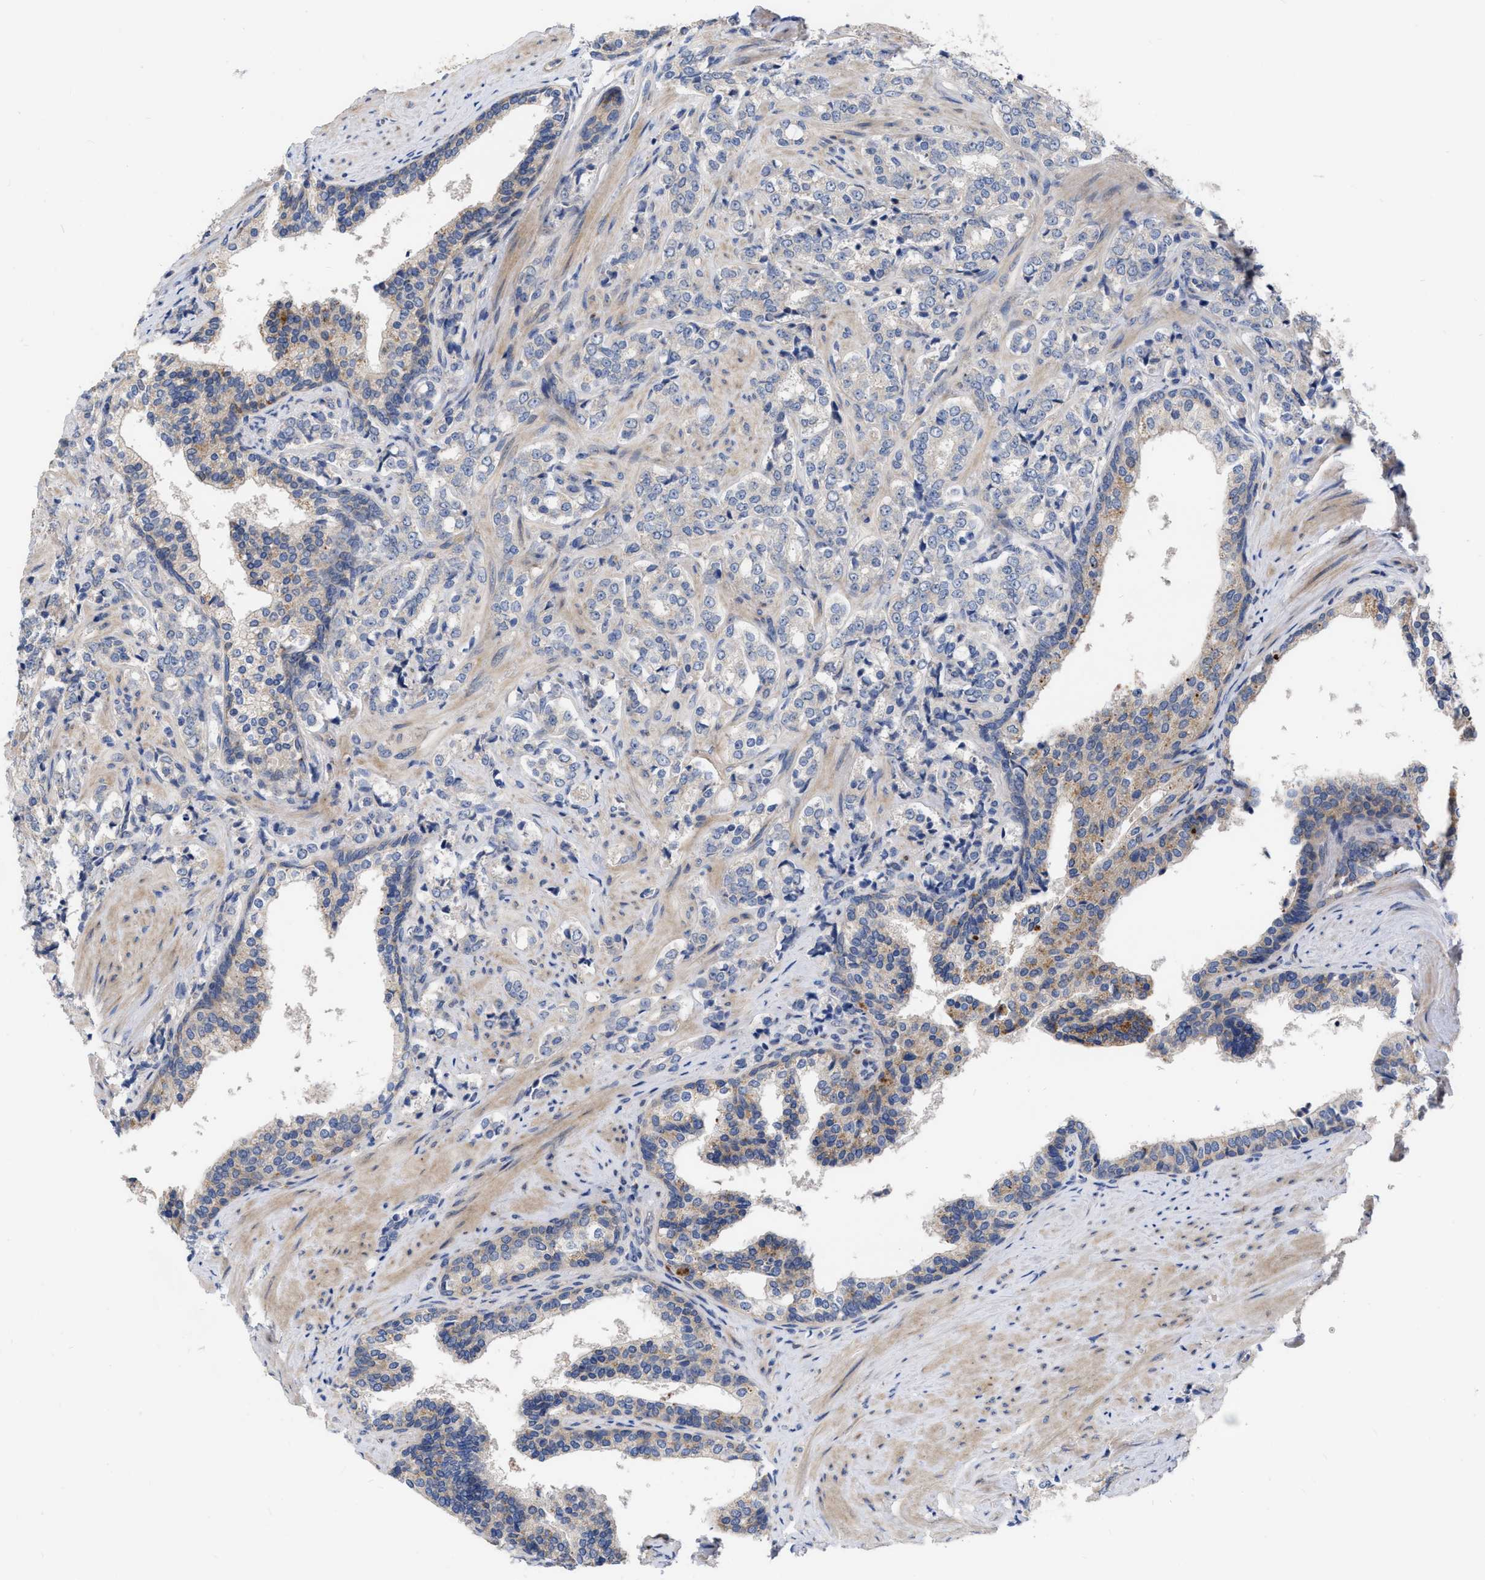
{"staining": {"intensity": "negative", "quantity": "none", "location": "none"}, "tissue": "prostate cancer", "cell_type": "Tumor cells", "image_type": "cancer", "snomed": [{"axis": "morphology", "description": "Adenocarcinoma, Low grade"}, {"axis": "topography", "description": "Prostate"}], "caption": "IHC histopathology image of neoplastic tissue: prostate low-grade adenocarcinoma stained with DAB (3,3'-diaminobenzidine) shows no significant protein expression in tumor cells.", "gene": "MLST8", "patient": {"sex": "male", "age": 60}}